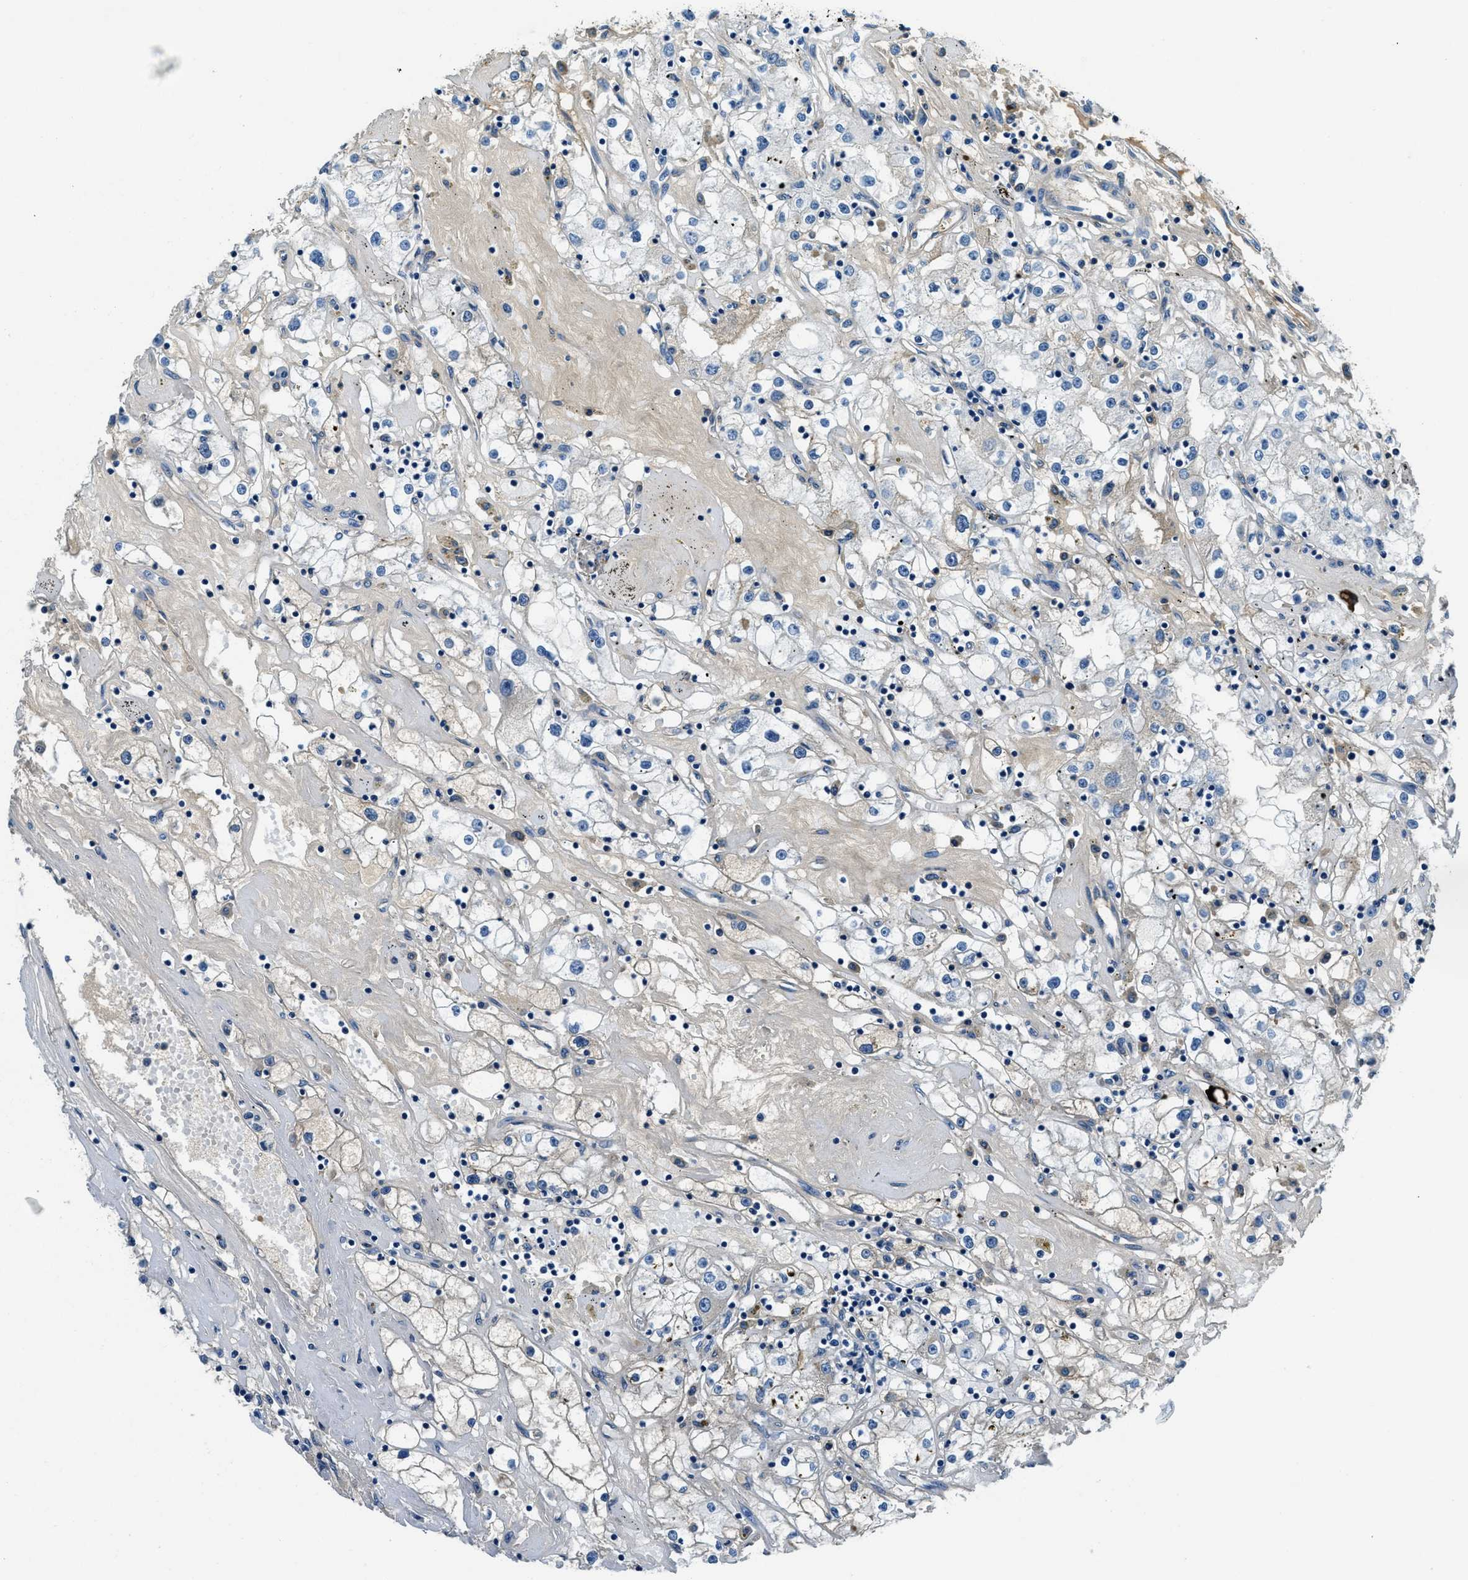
{"staining": {"intensity": "weak", "quantity": "<25%", "location": "cytoplasmic/membranous"}, "tissue": "renal cancer", "cell_type": "Tumor cells", "image_type": "cancer", "snomed": [{"axis": "morphology", "description": "Adenocarcinoma, NOS"}, {"axis": "topography", "description": "Kidney"}], "caption": "DAB (3,3'-diaminobenzidine) immunohistochemical staining of renal cancer exhibits no significant staining in tumor cells.", "gene": "TMEM186", "patient": {"sex": "male", "age": 56}}